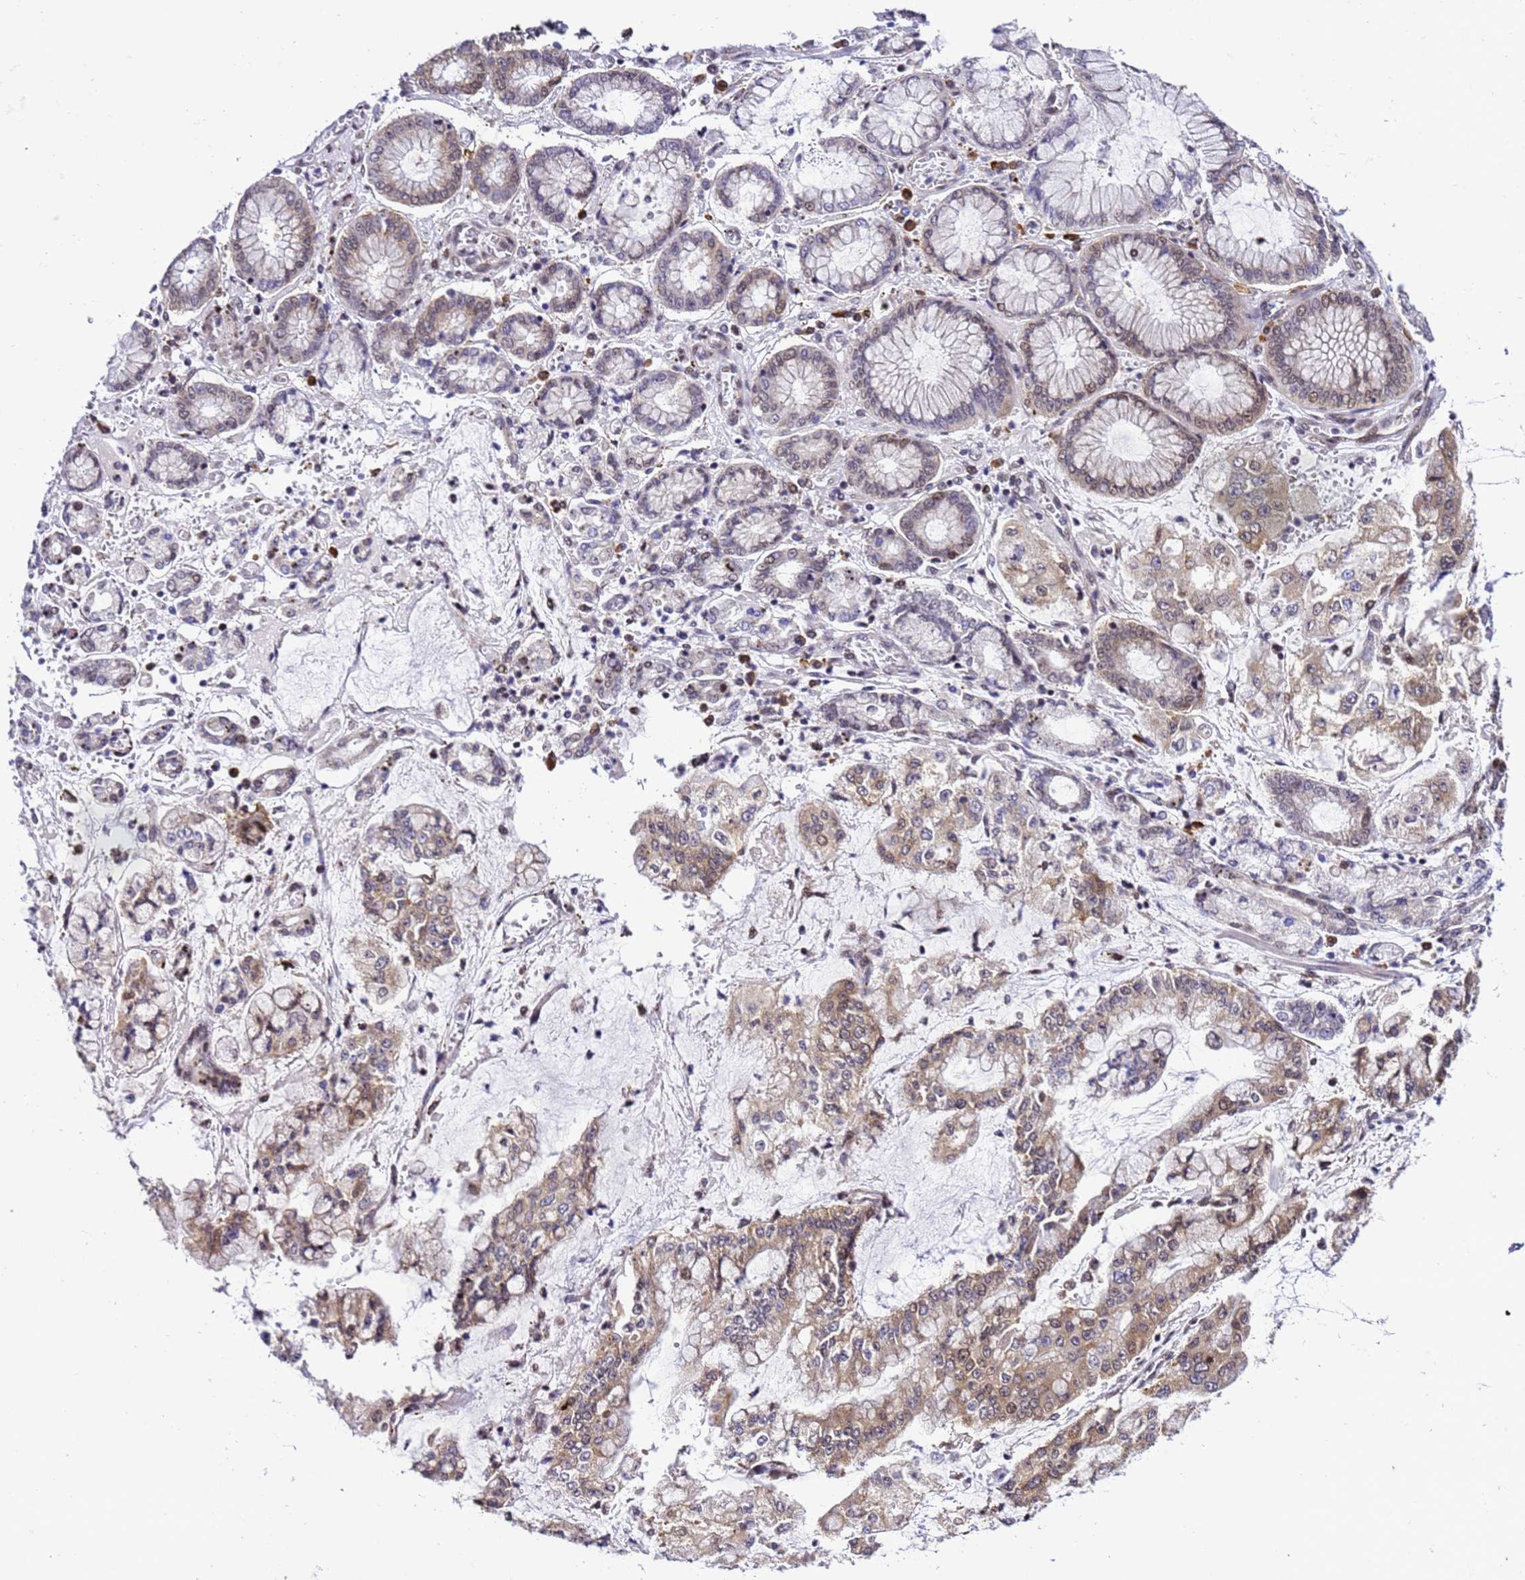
{"staining": {"intensity": "weak", "quantity": "25%-75%", "location": "cytoplasmic/membranous"}, "tissue": "stomach cancer", "cell_type": "Tumor cells", "image_type": "cancer", "snomed": [{"axis": "morphology", "description": "Normal tissue, NOS"}, {"axis": "morphology", "description": "Adenocarcinoma, NOS"}, {"axis": "topography", "description": "Stomach, upper"}, {"axis": "topography", "description": "Stomach"}], "caption": "DAB (3,3'-diaminobenzidine) immunohistochemical staining of human stomach adenocarcinoma reveals weak cytoplasmic/membranous protein staining in about 25%-75% of tumor cells.", "gene": "SMN1", "patient": {"sex": "male", "age": 76}}